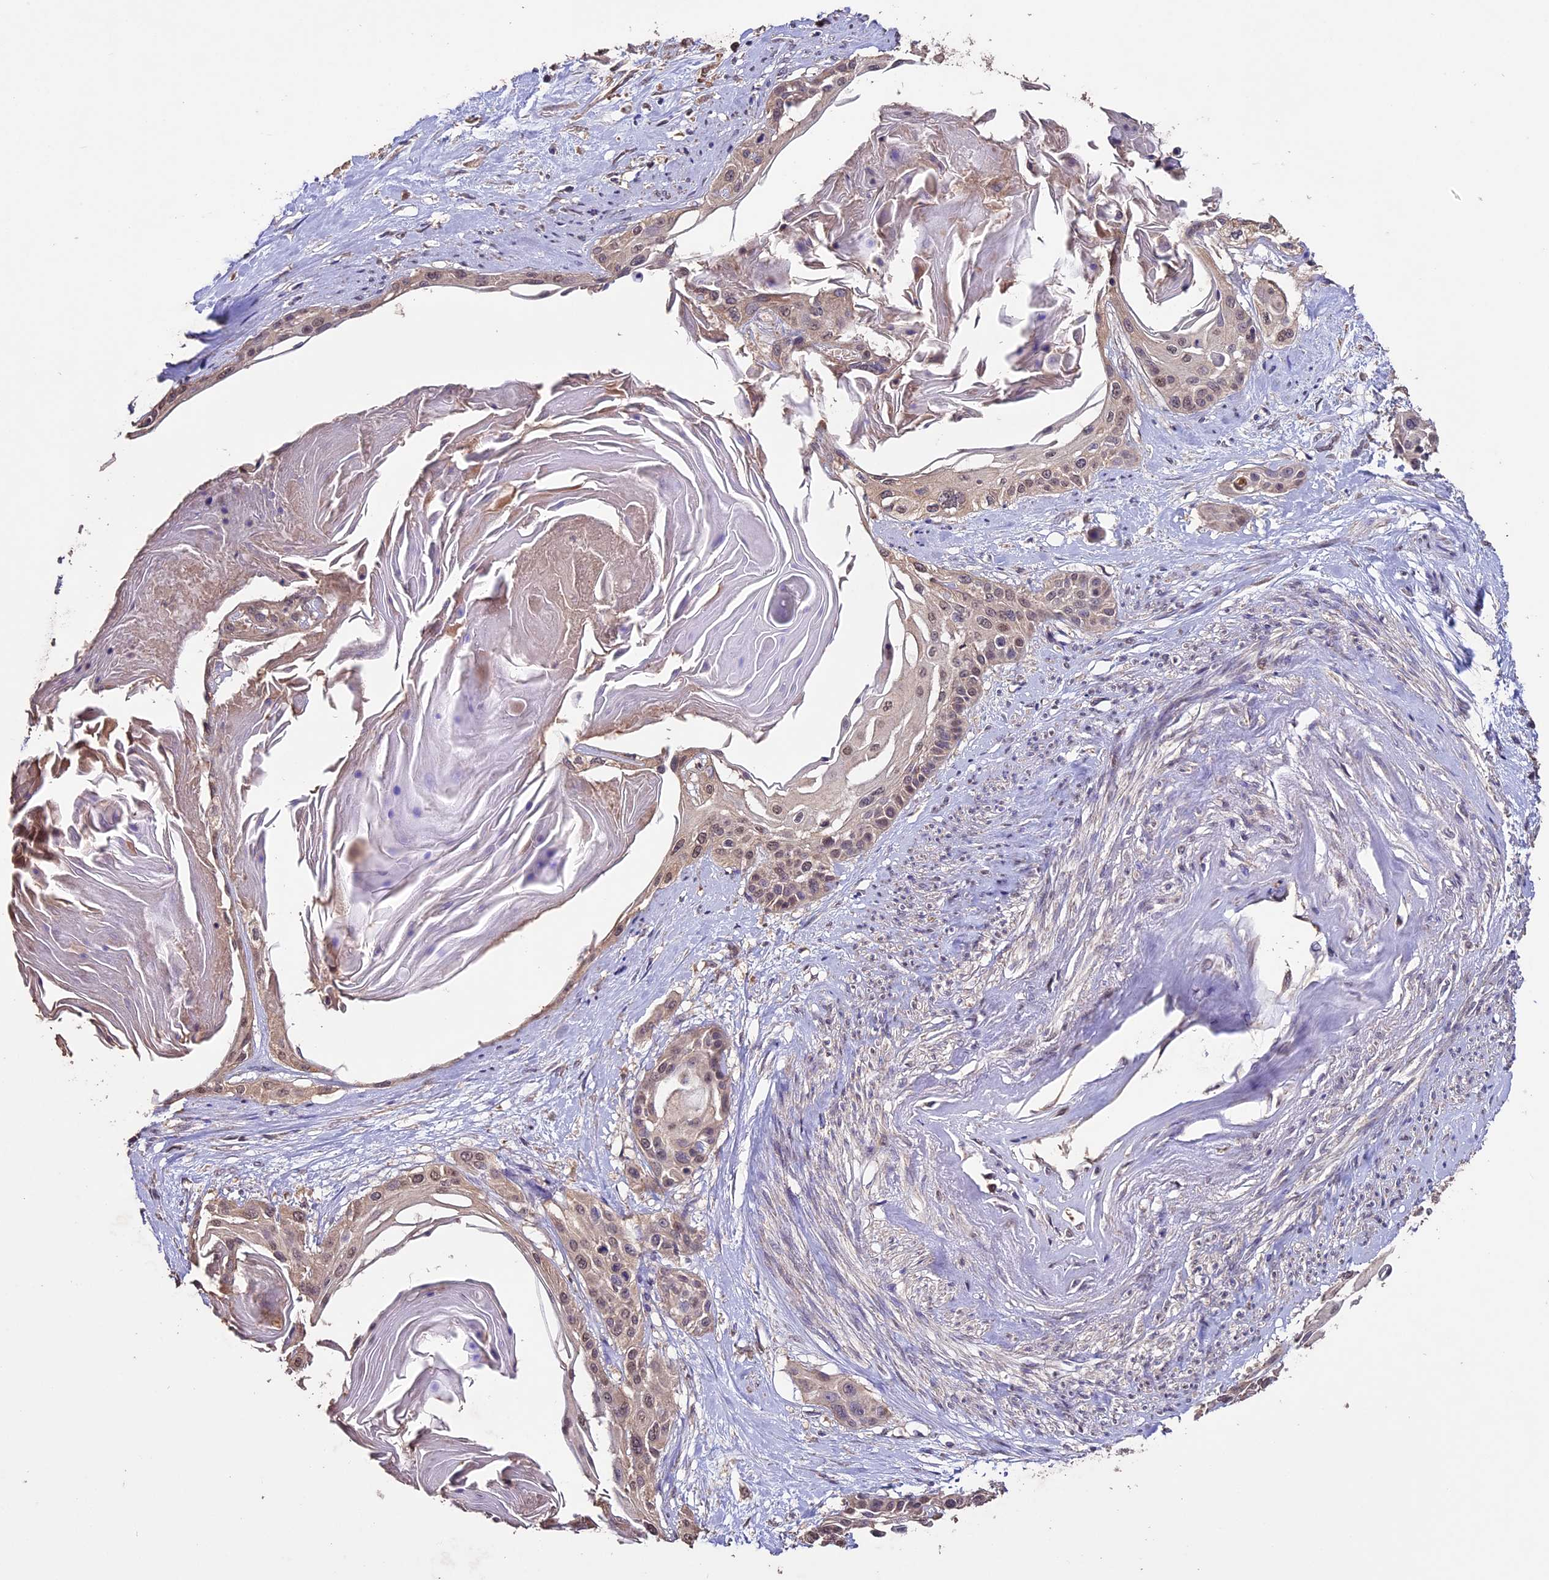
{"staining": {"intensity": "weak", "quantity": "25%-75%", "location": "nuclear"}, "tissue": "cervical cancer", "cell_type": "Tumor cells", "image_type": "cancer", "snomed": [{"axis": "morphology", "description": "Squamous cell carcinoma, NOS"}, {"axis": "topography", "description": "Cervix"}], "caption": "A brown stain labels weak nuclear staining of a protein in cervical cancer tumor cells.", "gene": "DIS3L", "patient": {"sex": "female", "age": 57}}